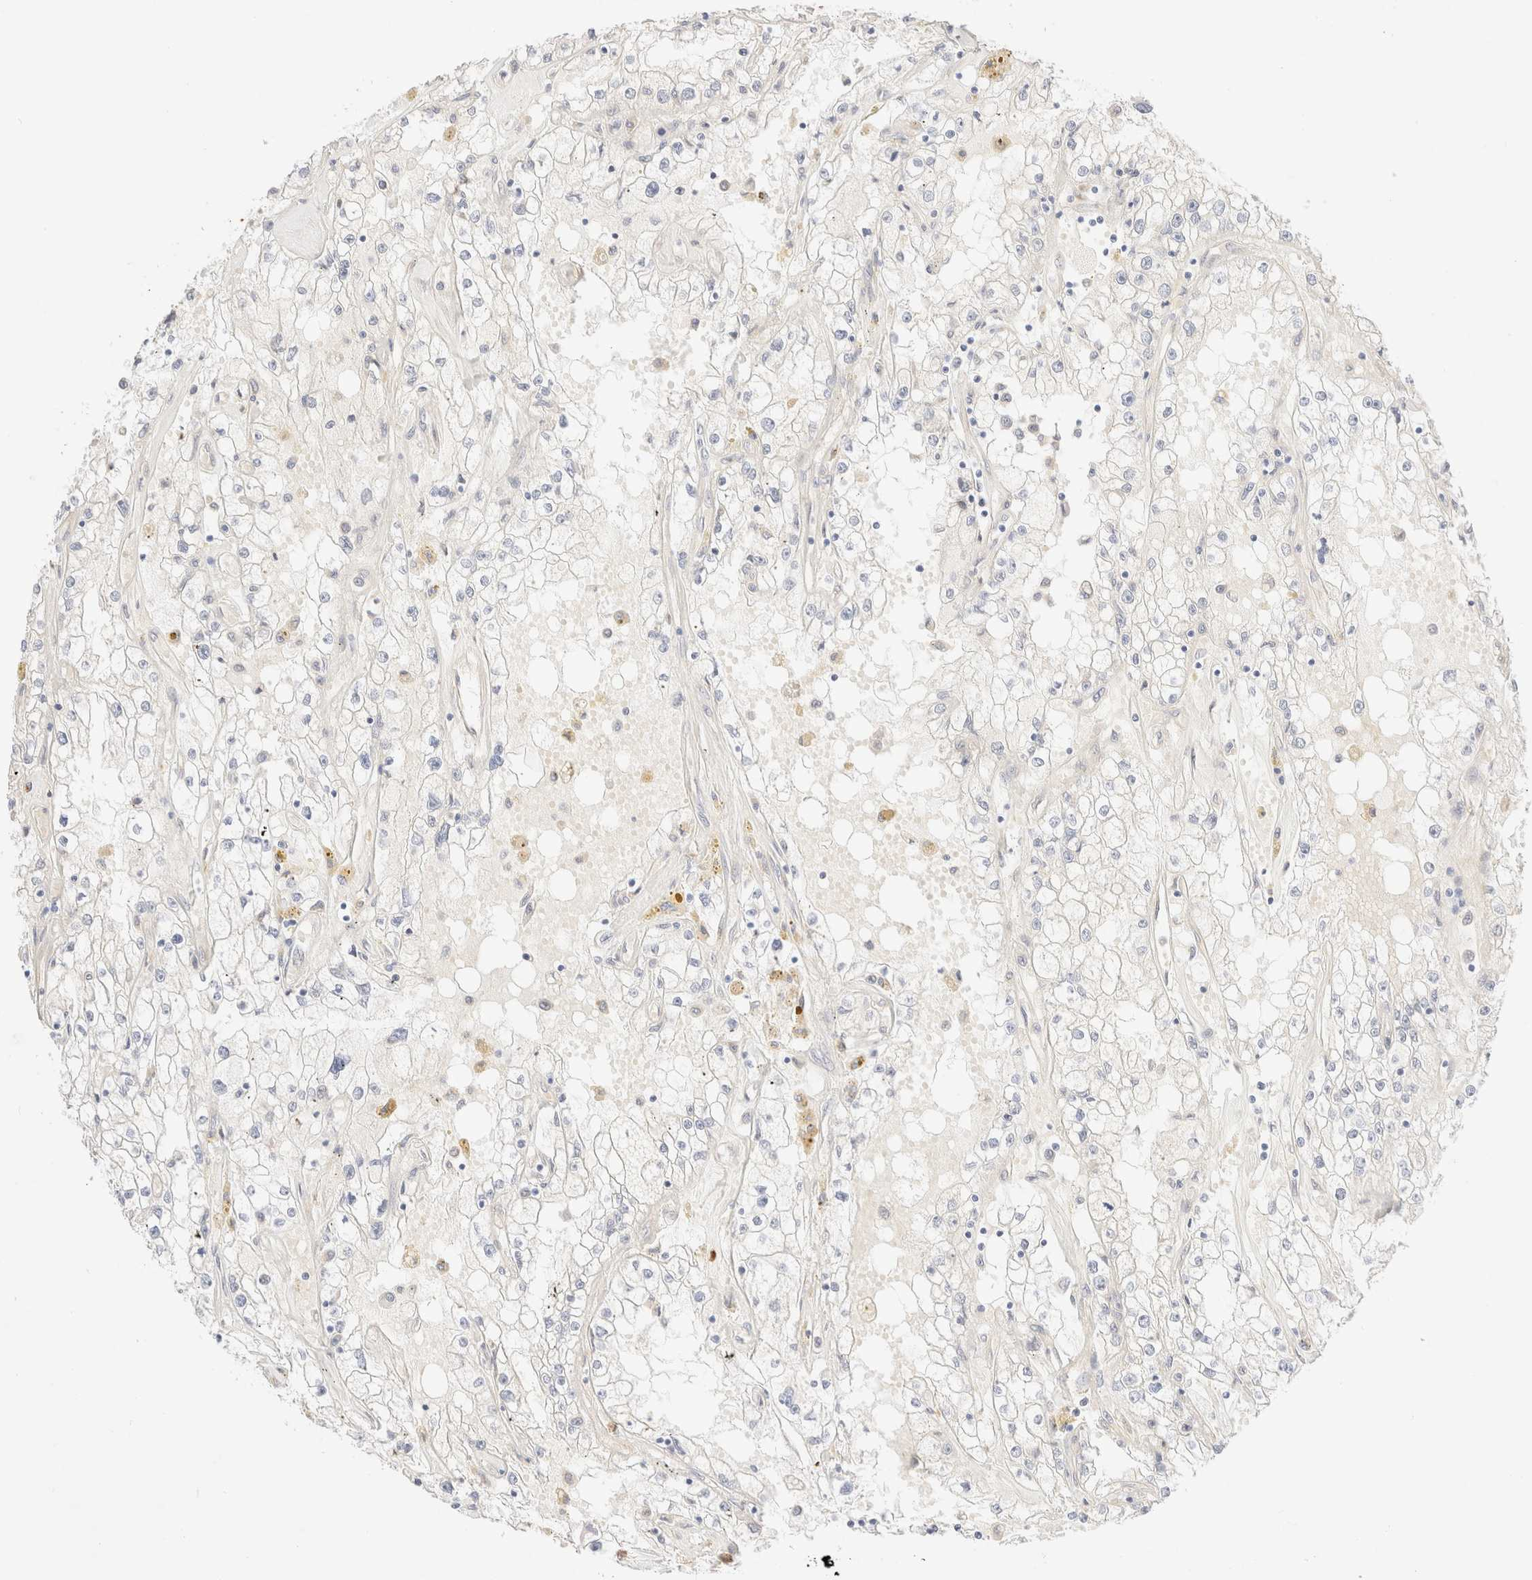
{"staining": {"intensity": "negative", "quantity": "none", "location": "none"}, "tissue": "renal cancer", "cell_type": "Tumor cells", "image_type": "cancer", "snomed": [{"axis": "morphology", "description": "Adenocarcinoma, NOS"}, {"axis": "topography", "description": "Kidney"}], "caption": "Immunohistochemical staining of renal adenocarcinoma exhibits no significant expression in tumor cells. (Brightfield microscopy of DAB (3,3'-diaminobenzidine) IHC at high magnification).", "gene": "NIBAN2", "patient": {"sex": "male", "age": 56}}